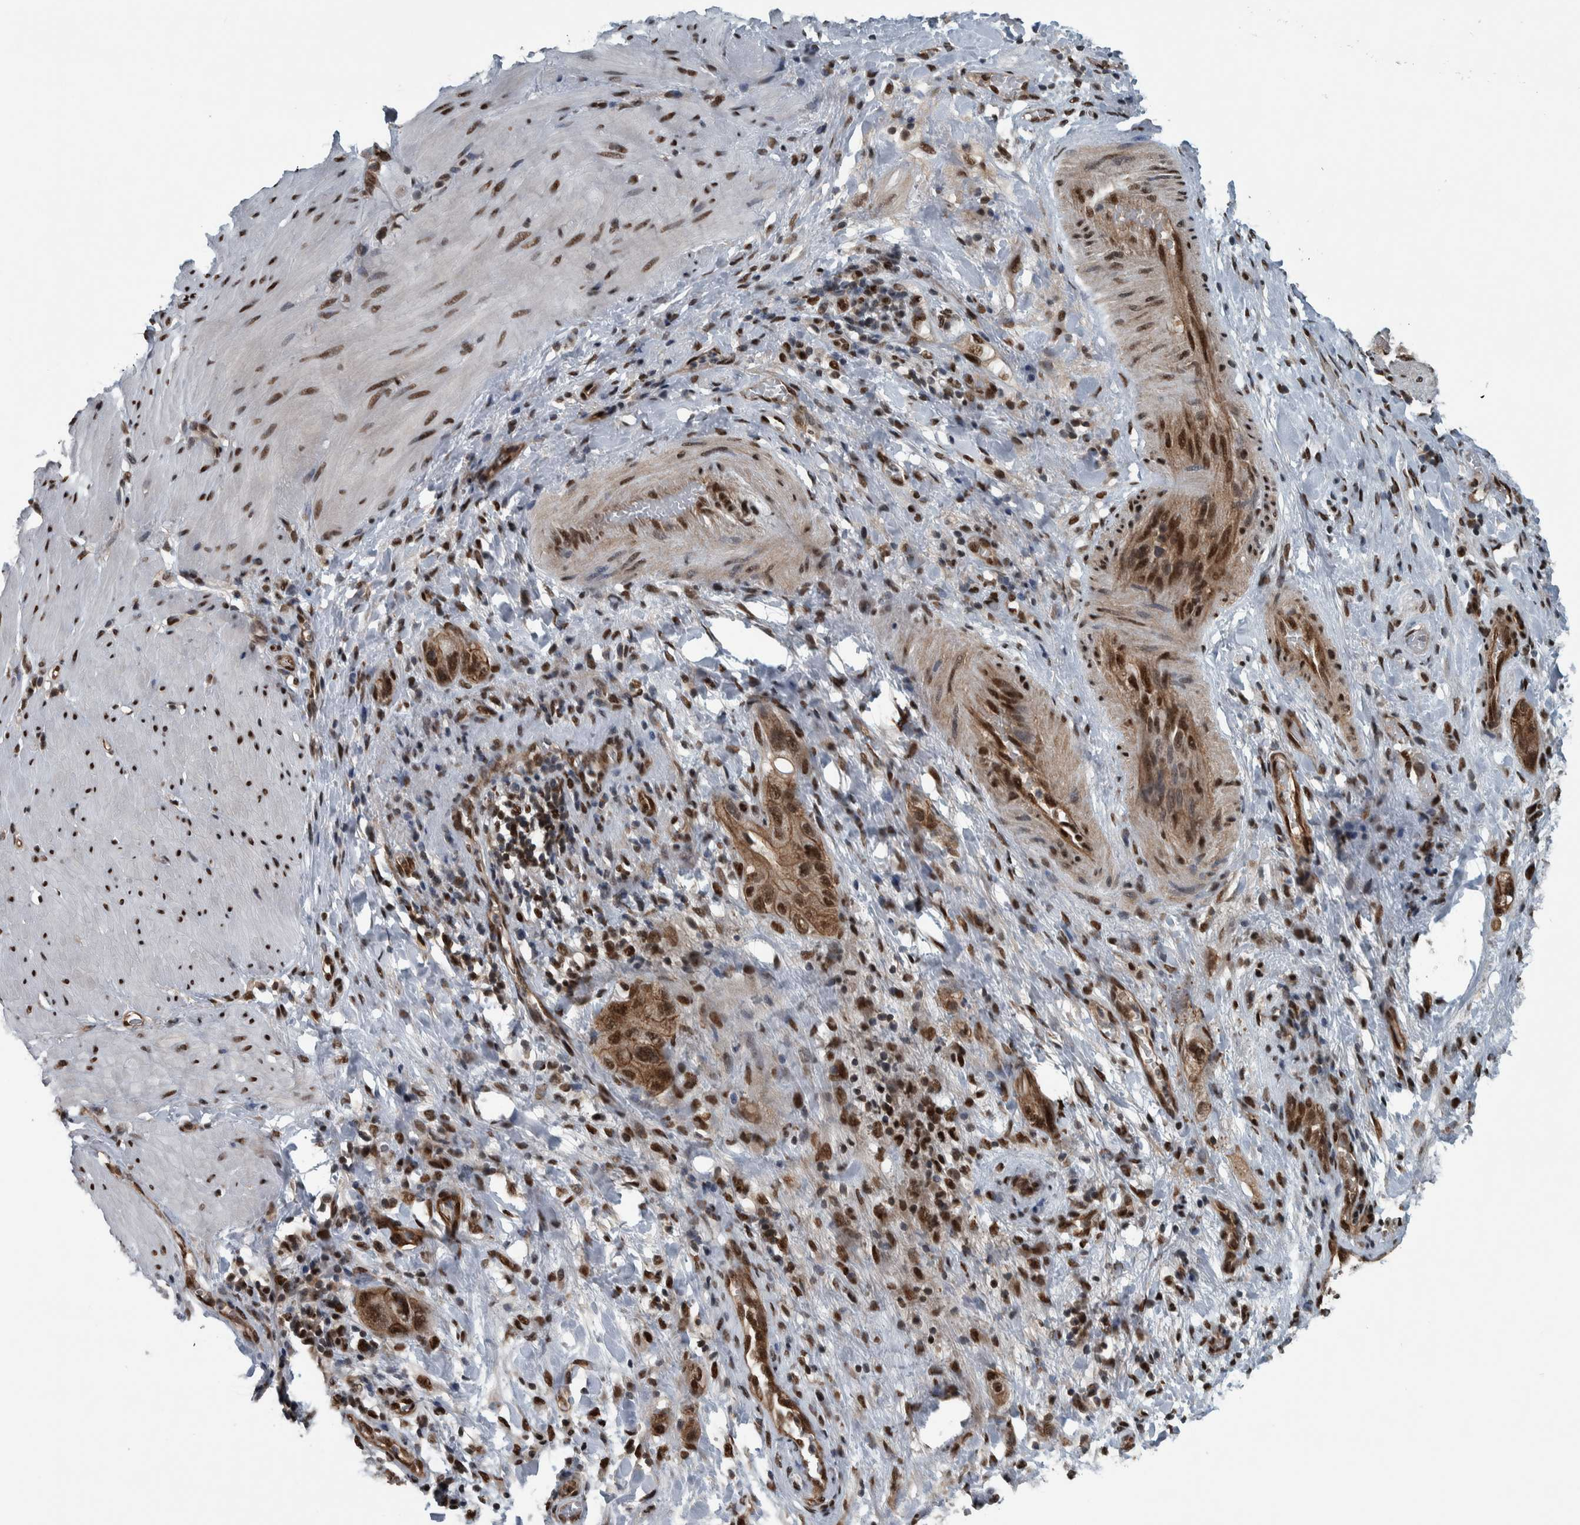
{"staining": {"intensity": "moderate", "quantity": ">75%", "location": "cytoplasmic/membranous,nuclear"}, "tissue": "stomach cancer", "cell_type": "Tumor cells", "image_type": "cancer", "snomed": [{"axis": "morphology", "description": "Adenocarcinoma, NOS"}, {"axis": "topography", "description": "Stomach"}, {"axis": "topography", "description": "Stomach, lower"}], "caption": "Immunohistochemistry (IHC) photomicrograph of adenocarcinoma (stomach) stained for a protein (brown), which exhibits medium levels of moderate cytoplasmic/membranous and nuclear expression in about >75% of tumor cells.", "gene": "FAM135B", "patient": {"sex": "female", "age": 48}}